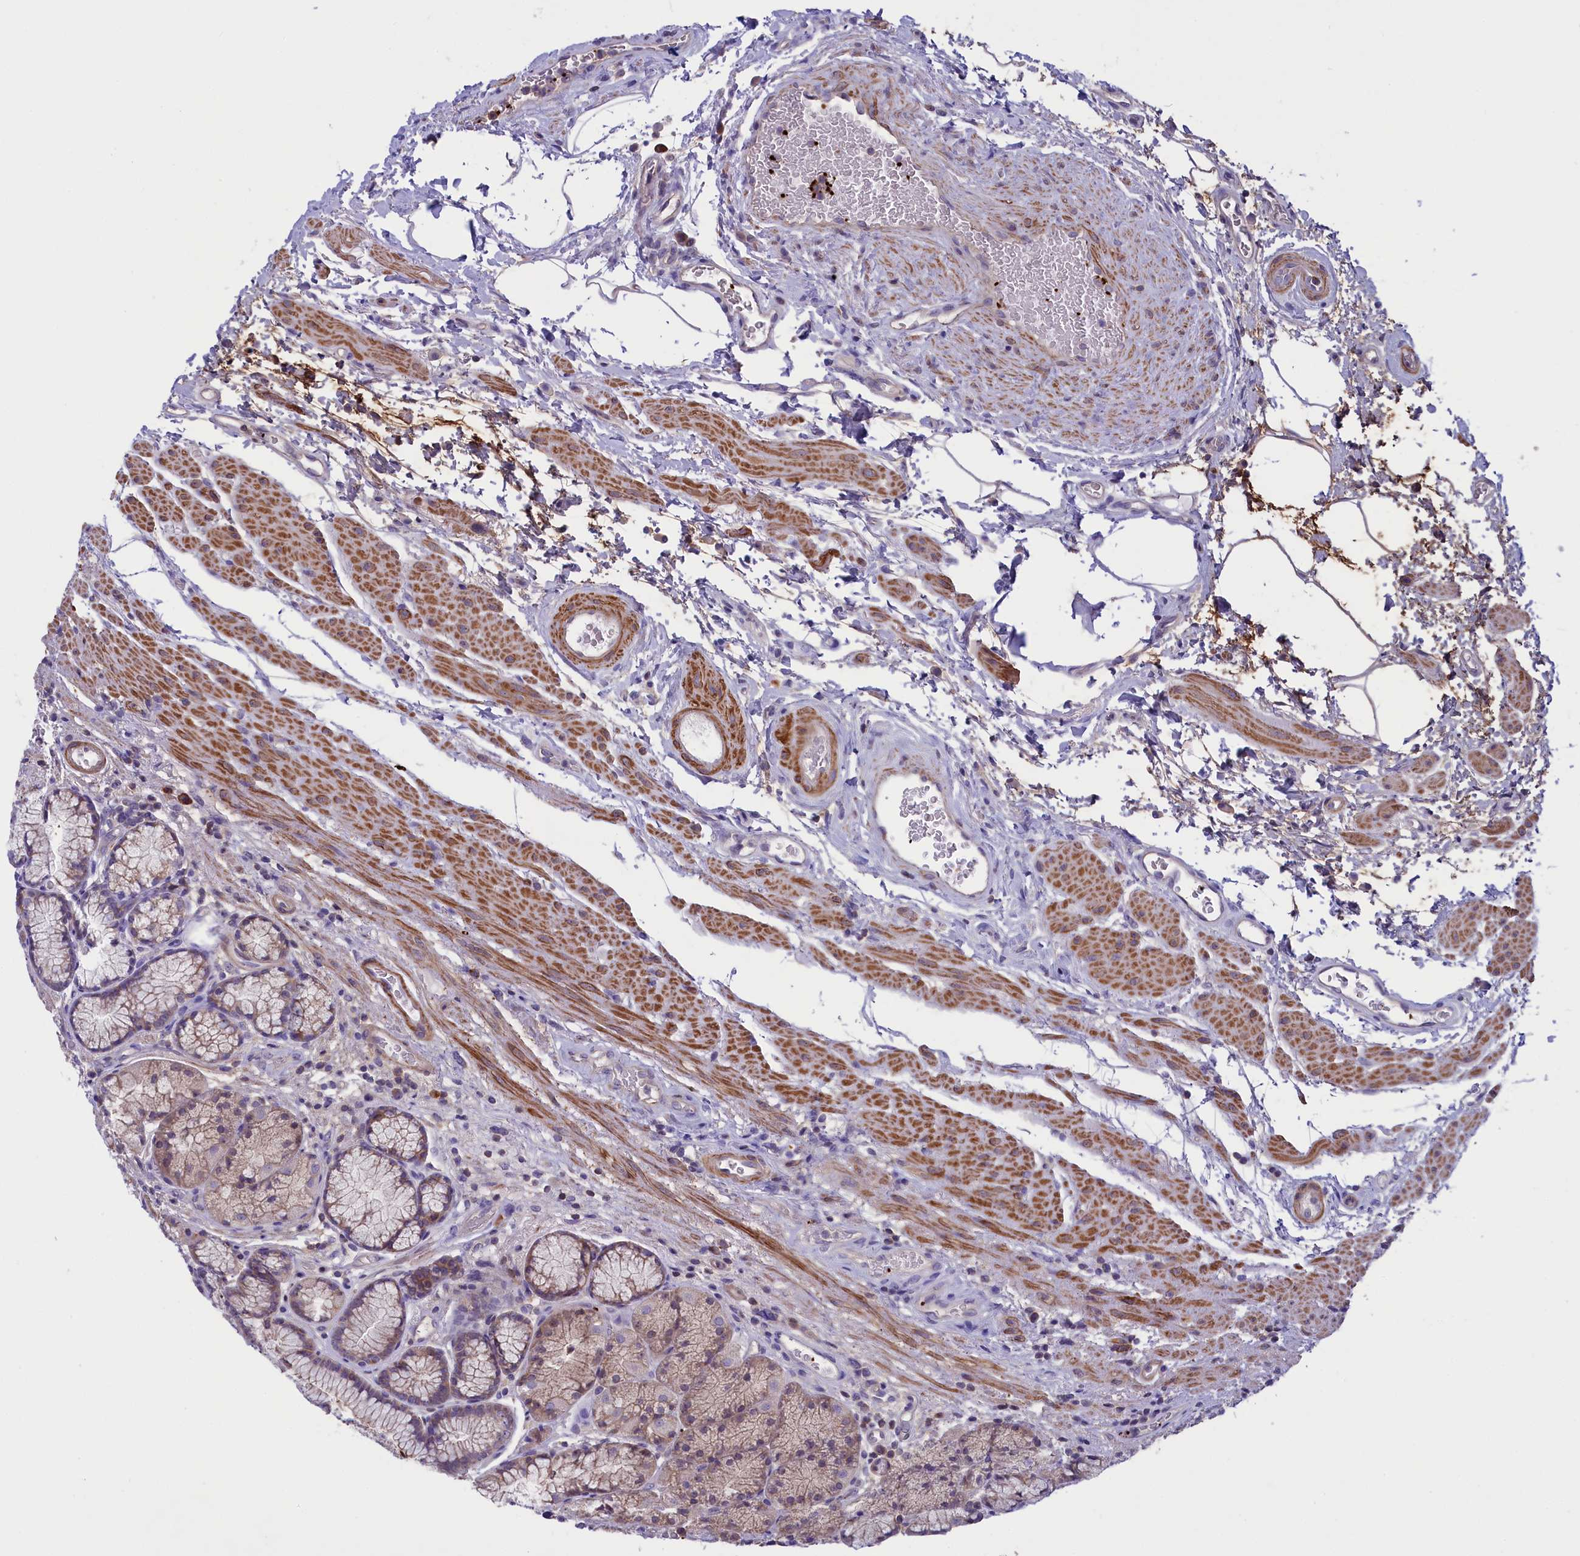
{"staining": {"intensity": "weak", "quantity": "<25%", "location": "cytoplasmic/membranous"}, "tissue": "stomach", "cell_type": "Glandular cells", "image_type": "normal", "snomed": [{"axis": "morphology", "description": "Normal tissue, NOS"}, {"axis": "topography", "description": "Stomach"}], "caption": "Immunohistochemistry photomicrograph of benign stomach stained for a protein (brown), which displays no expression in glandular cells. (DAB (3,3'-diaminobenzidine) immunohistochemistry with hematoxylin counter stain).", "gene": "HEATR3", "patient": {"sex": "male", "age": 63}}